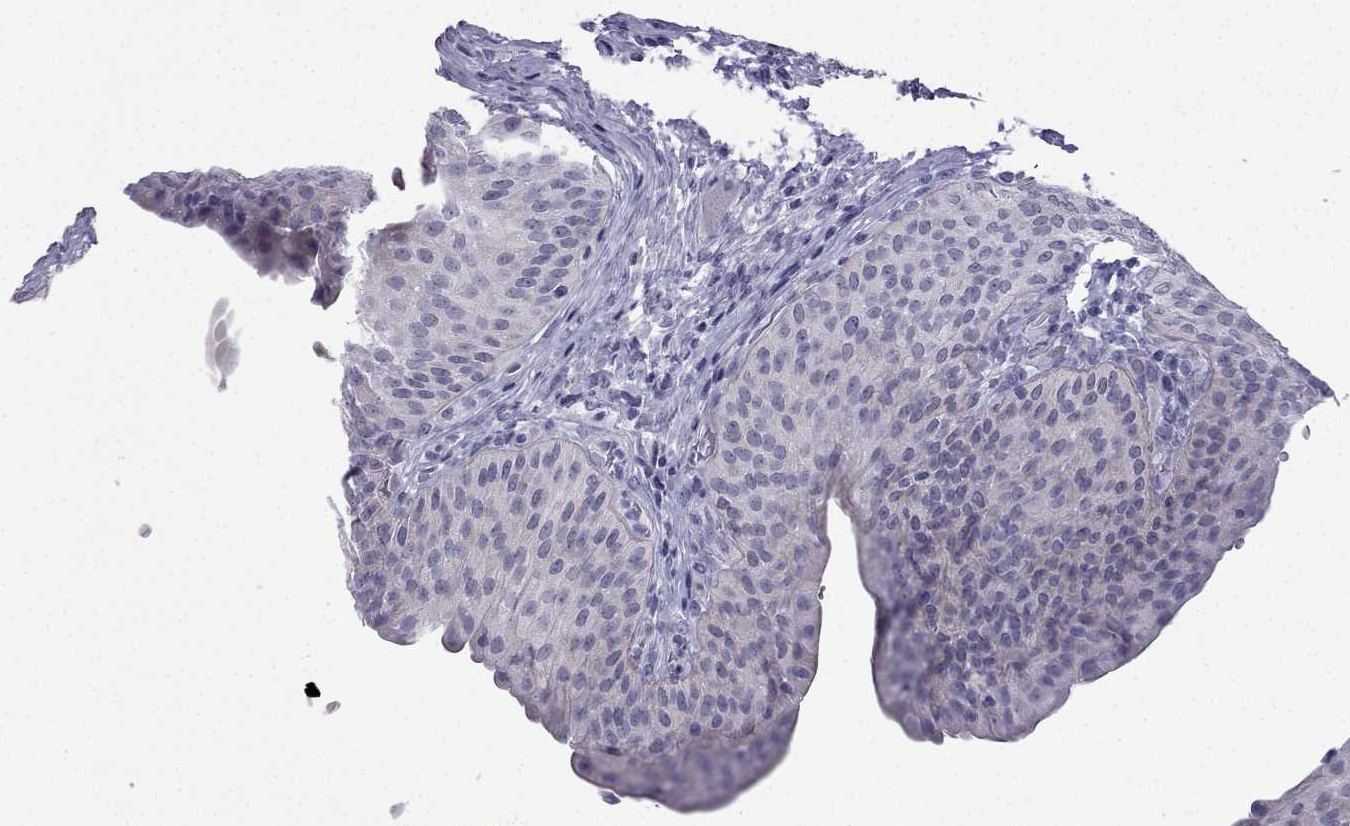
{"staining": {"intensity": "negative", "quantity": "none", "location": "none"}, "tissue": "urinary bladder", "cell_type": "Urothelial cells", "image_type": "normal", "snomed": [{"axis": "morphology", "description": "Normal tissue, NOS"}, {"axis": "topography", "description": "Urinary bladder"}], "caption": "Immunohistochemistry image of normal human urinary bladder stained for a protein (brown), which exhibits no positivity in urothelial cells.", "gene": "CFAP53", "patient": {"sex": "male", "age": 66}}